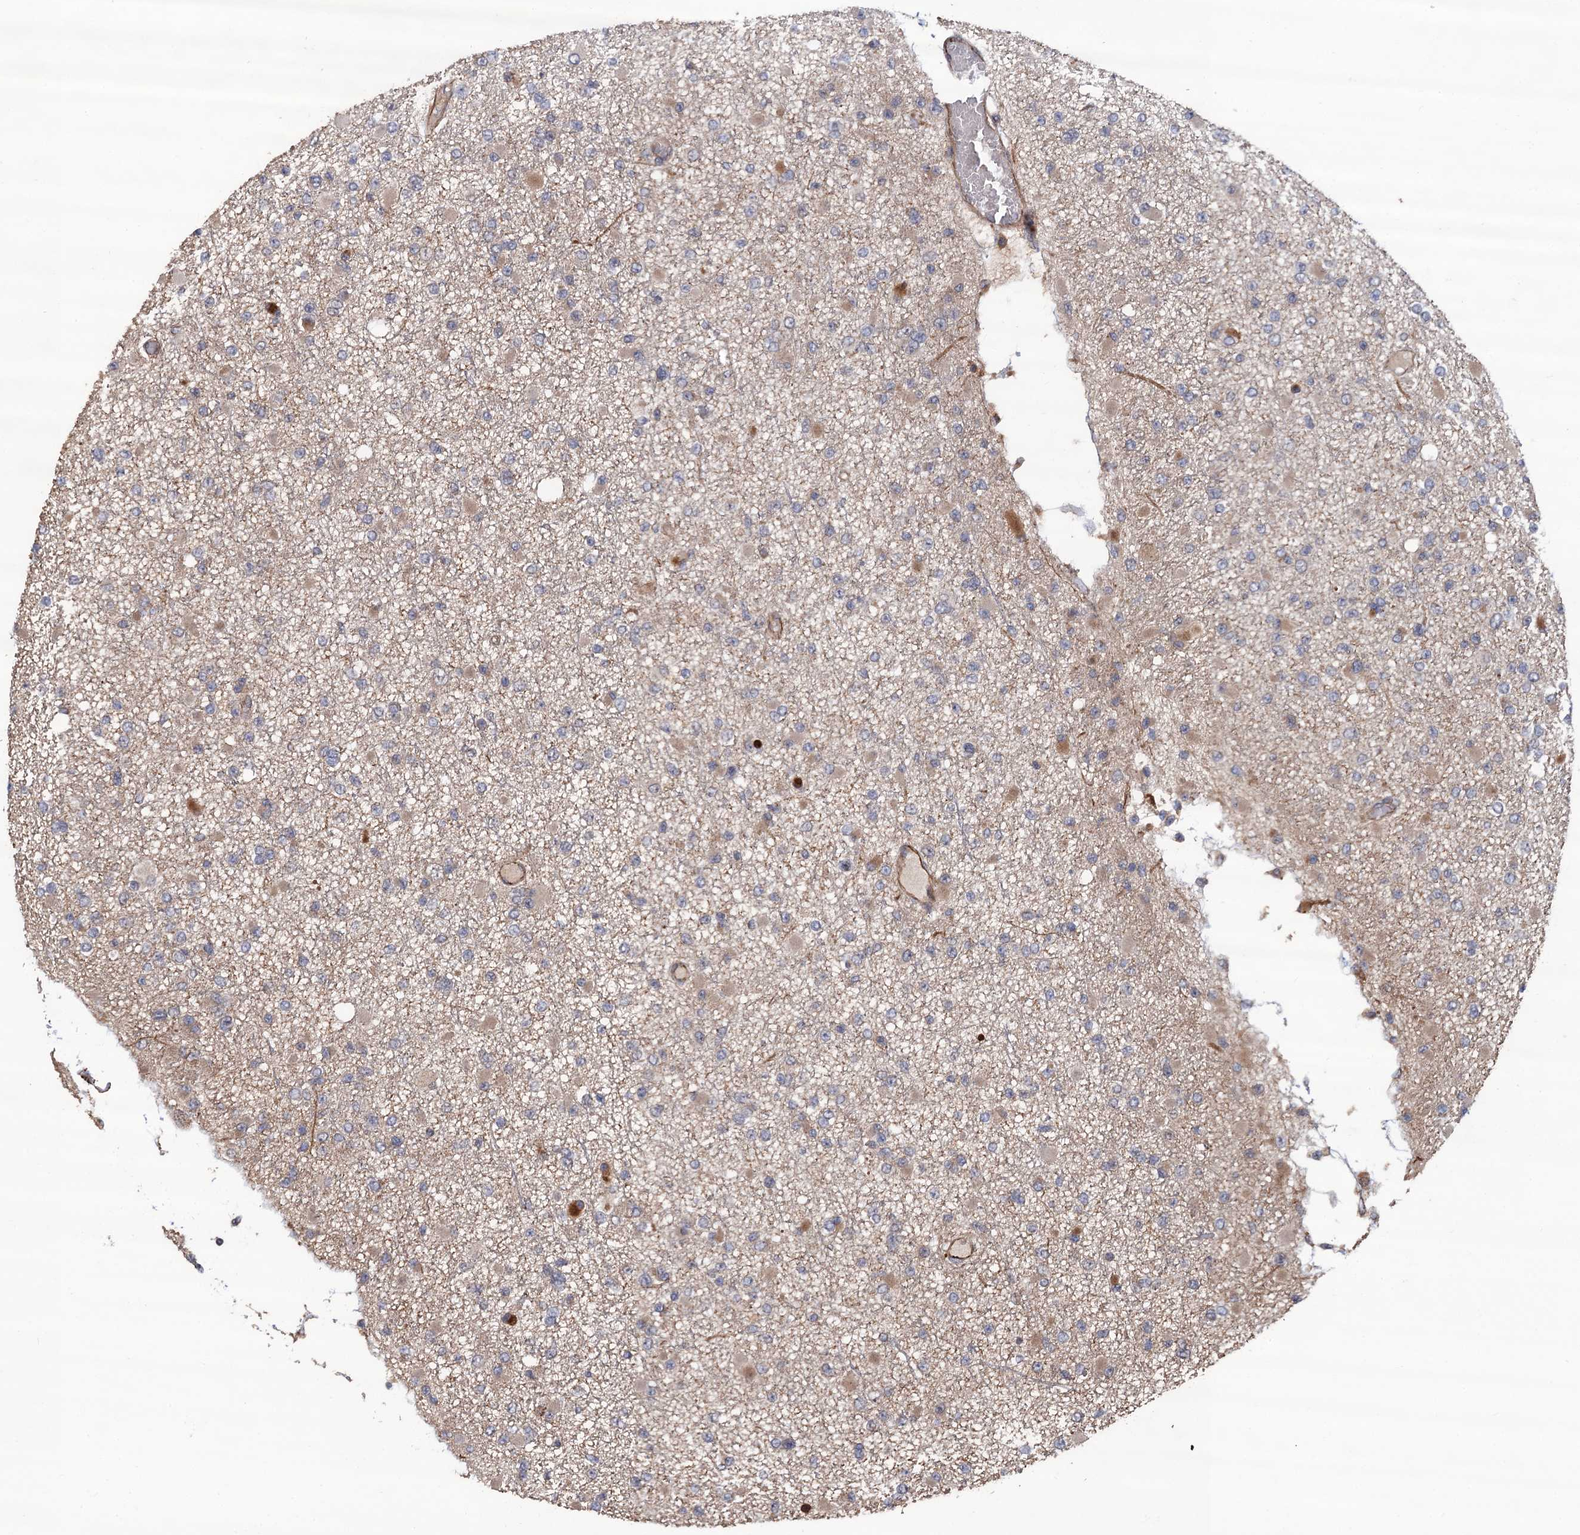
{"staining": {"intensity": "negative", "quantity": "none", "location": "none"}, "tissue": "glioma", "cell_type": "Tumor cells", "image_type": "cancer", "snomed": [{"axis": "morphology", "description": "Glioma, malignant, Low grade"}, {"axis": "topography", "description": "Brain"}], "caption": "This is a image of immunohistochemistry staining of malignant glioma (low-grade), which shows no staining in tumor cells.", "gene": "FSIP1", "patient": {"sex": "female", "age": 22}}